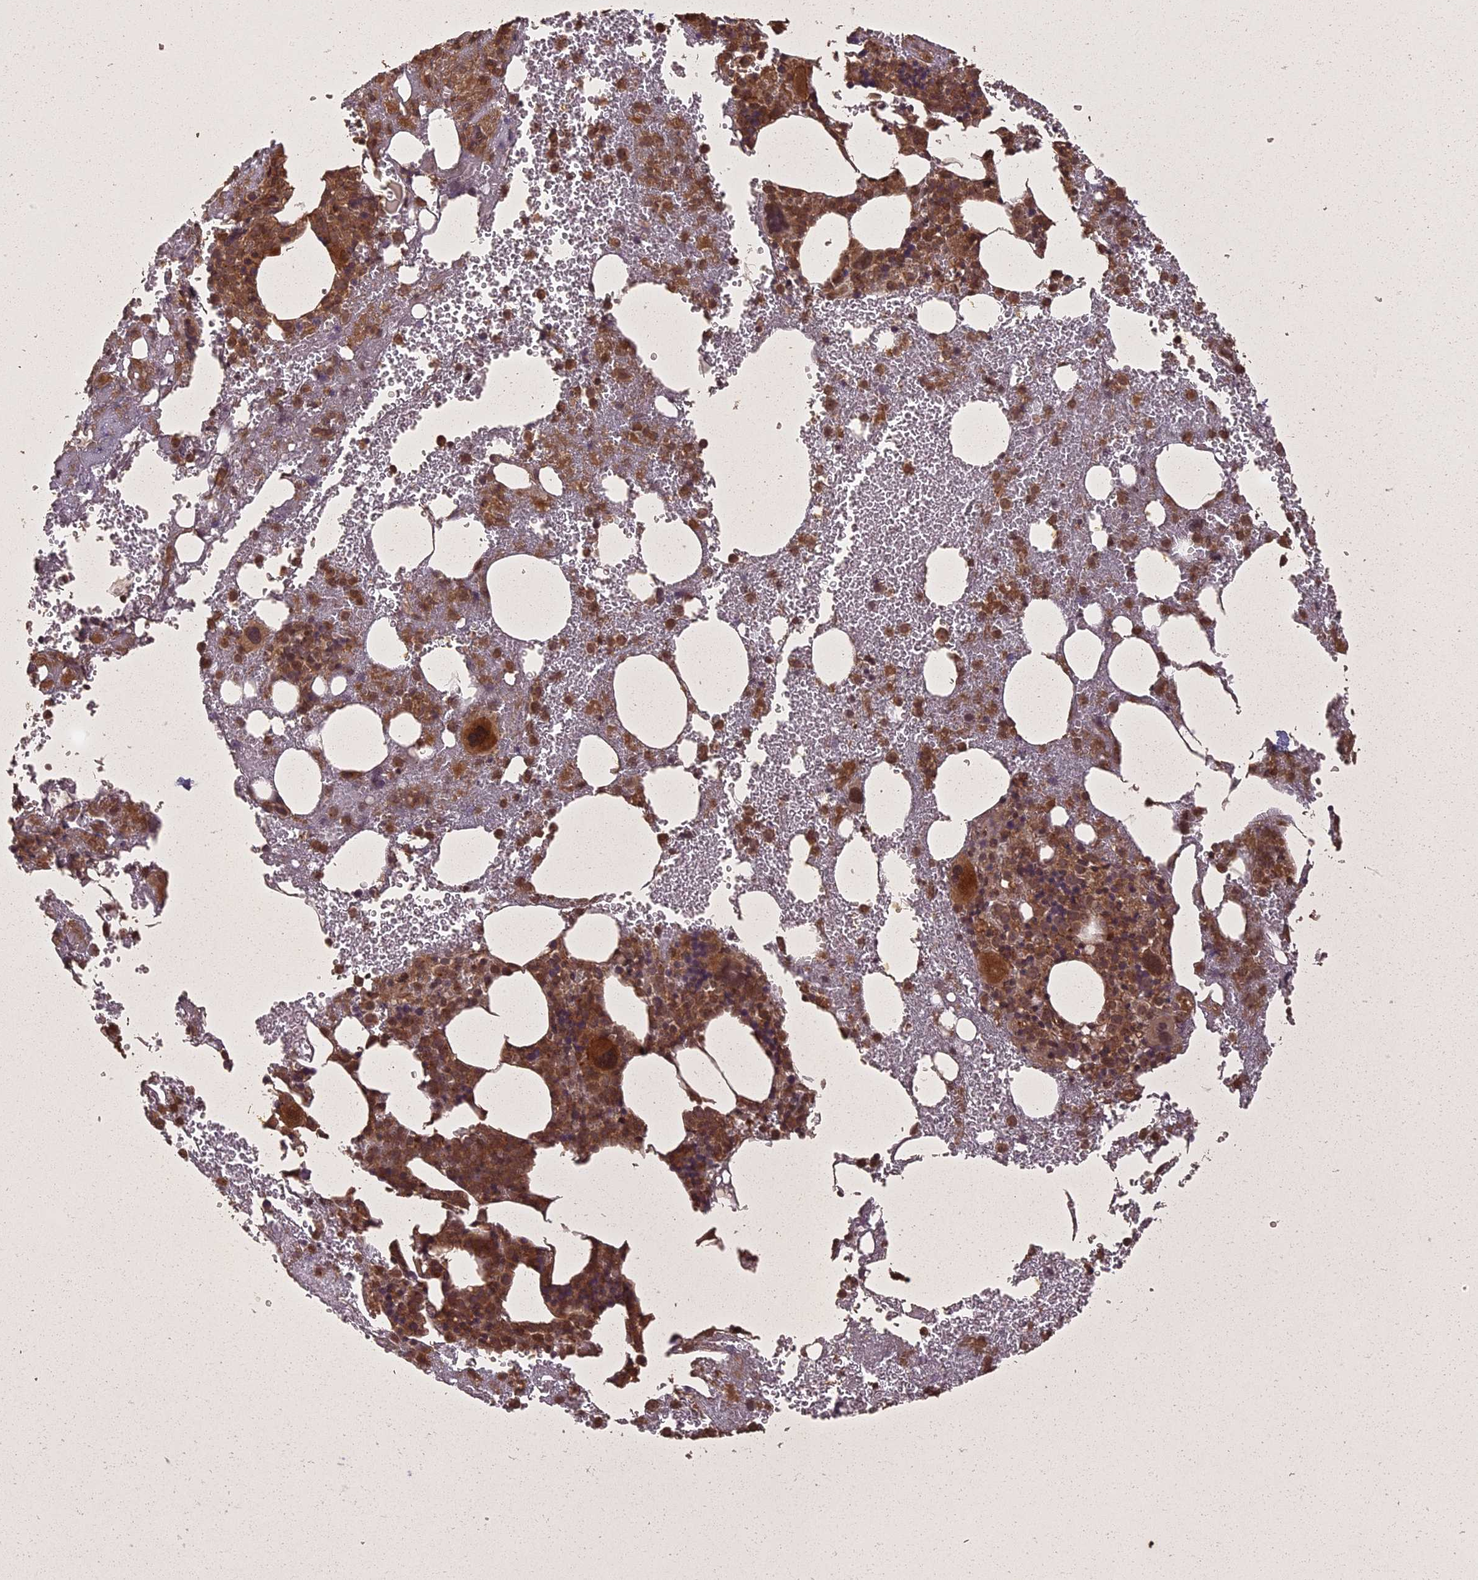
{"staining": {"intensity": "strong", "quantity": ">75%", "location": "cytoplasmic/membranous,nuclear"}, "tissue": "bone marrow", "cell_type": "Hematopoietic cells", "image_type": "normal", "snomed": [{"axis": "morphology", "description": "Normal tissue, NOS"}, {"axis": "topography", "description": "Bone marrow"}], "caption": "The immunohistochemical stain labels strong cytoplasmic/membranous,nuclear expression in hematopoietic cells of unremarkable bone marrow.", "gene": "LIN37", "patient": {"sex": "male", "age": 61}}